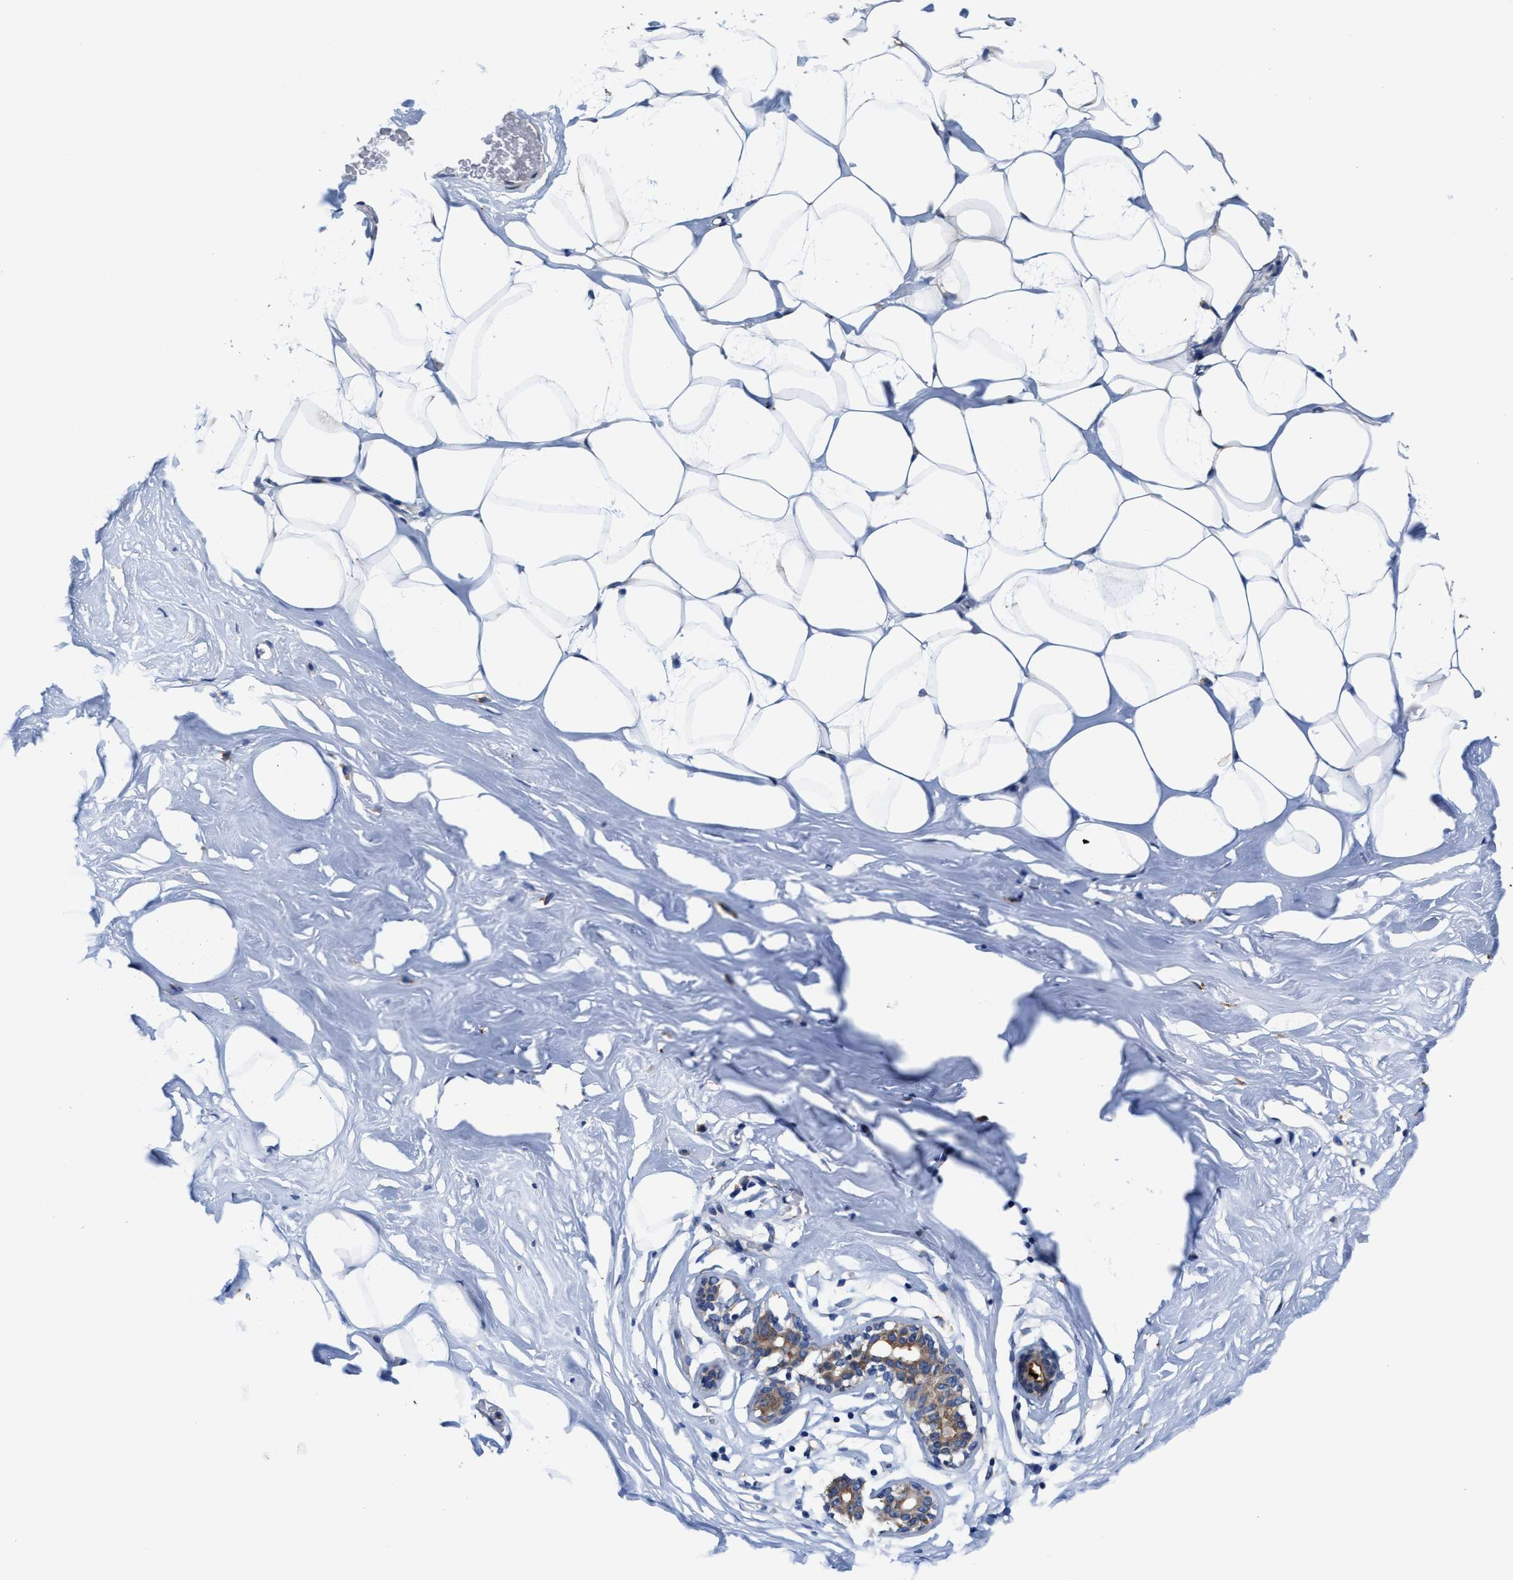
{"staining": {"intensity": "negative", "quantity": "none", "location": "none"}, "tissue": "adipose tissue", "cell_type": "Adipocytes", "image_type": "normal", "snomed": [{"axis": "morphology", "description": "Normal tissue, NOS"}, {"axis": "morphology", "description": "Fibrosis, NOS"}, {"axis": "topography", "description": "Breast"}, {"axis": "topography", "description": "Adipose tissue"}], "caption": "DAB immunohistochemical staining of unremarkable adipose tissue shows no significant positivity in adipocytes.", "gene": "TMEM30A", "patient": {"sex": "female", "age": 39}}